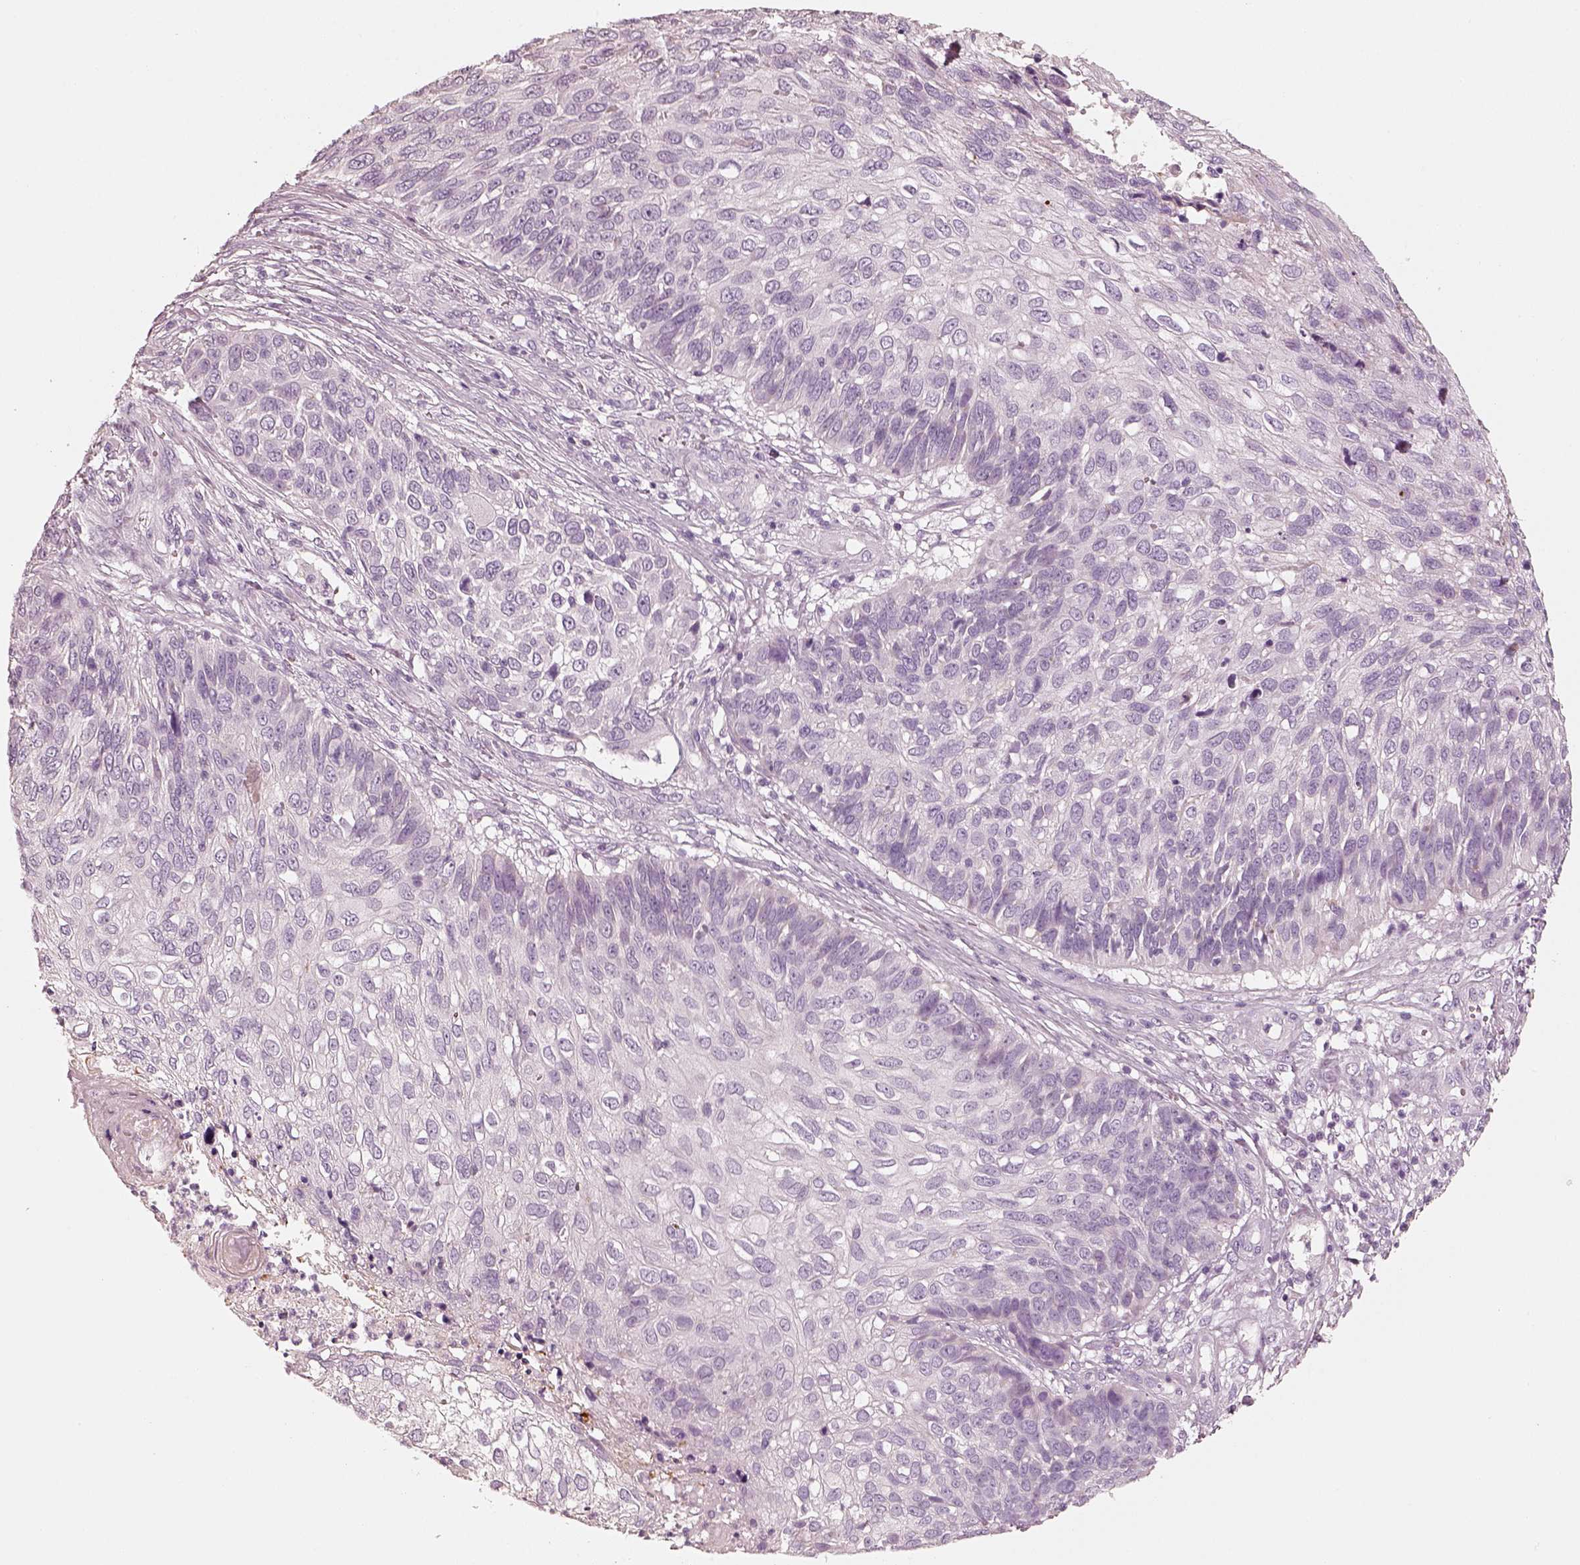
{"staining": {"intensity": "negative", "quantity": "none", "location": "none"}, "tissue": "skin cancer", "cell_type": "Tumor cells", "image_type": "cancer", "snomed": [{"axis": "morphology", "description": "Squamous cell carcinoma, NOS"}, {"axis": "topography", "description": "Skin"}], "caption": "Tumor cells show no significant staining in squamous cell carcinoma (skin).", "gene": "R3HDML", "patient": {"sex": "male", "age": 92}}